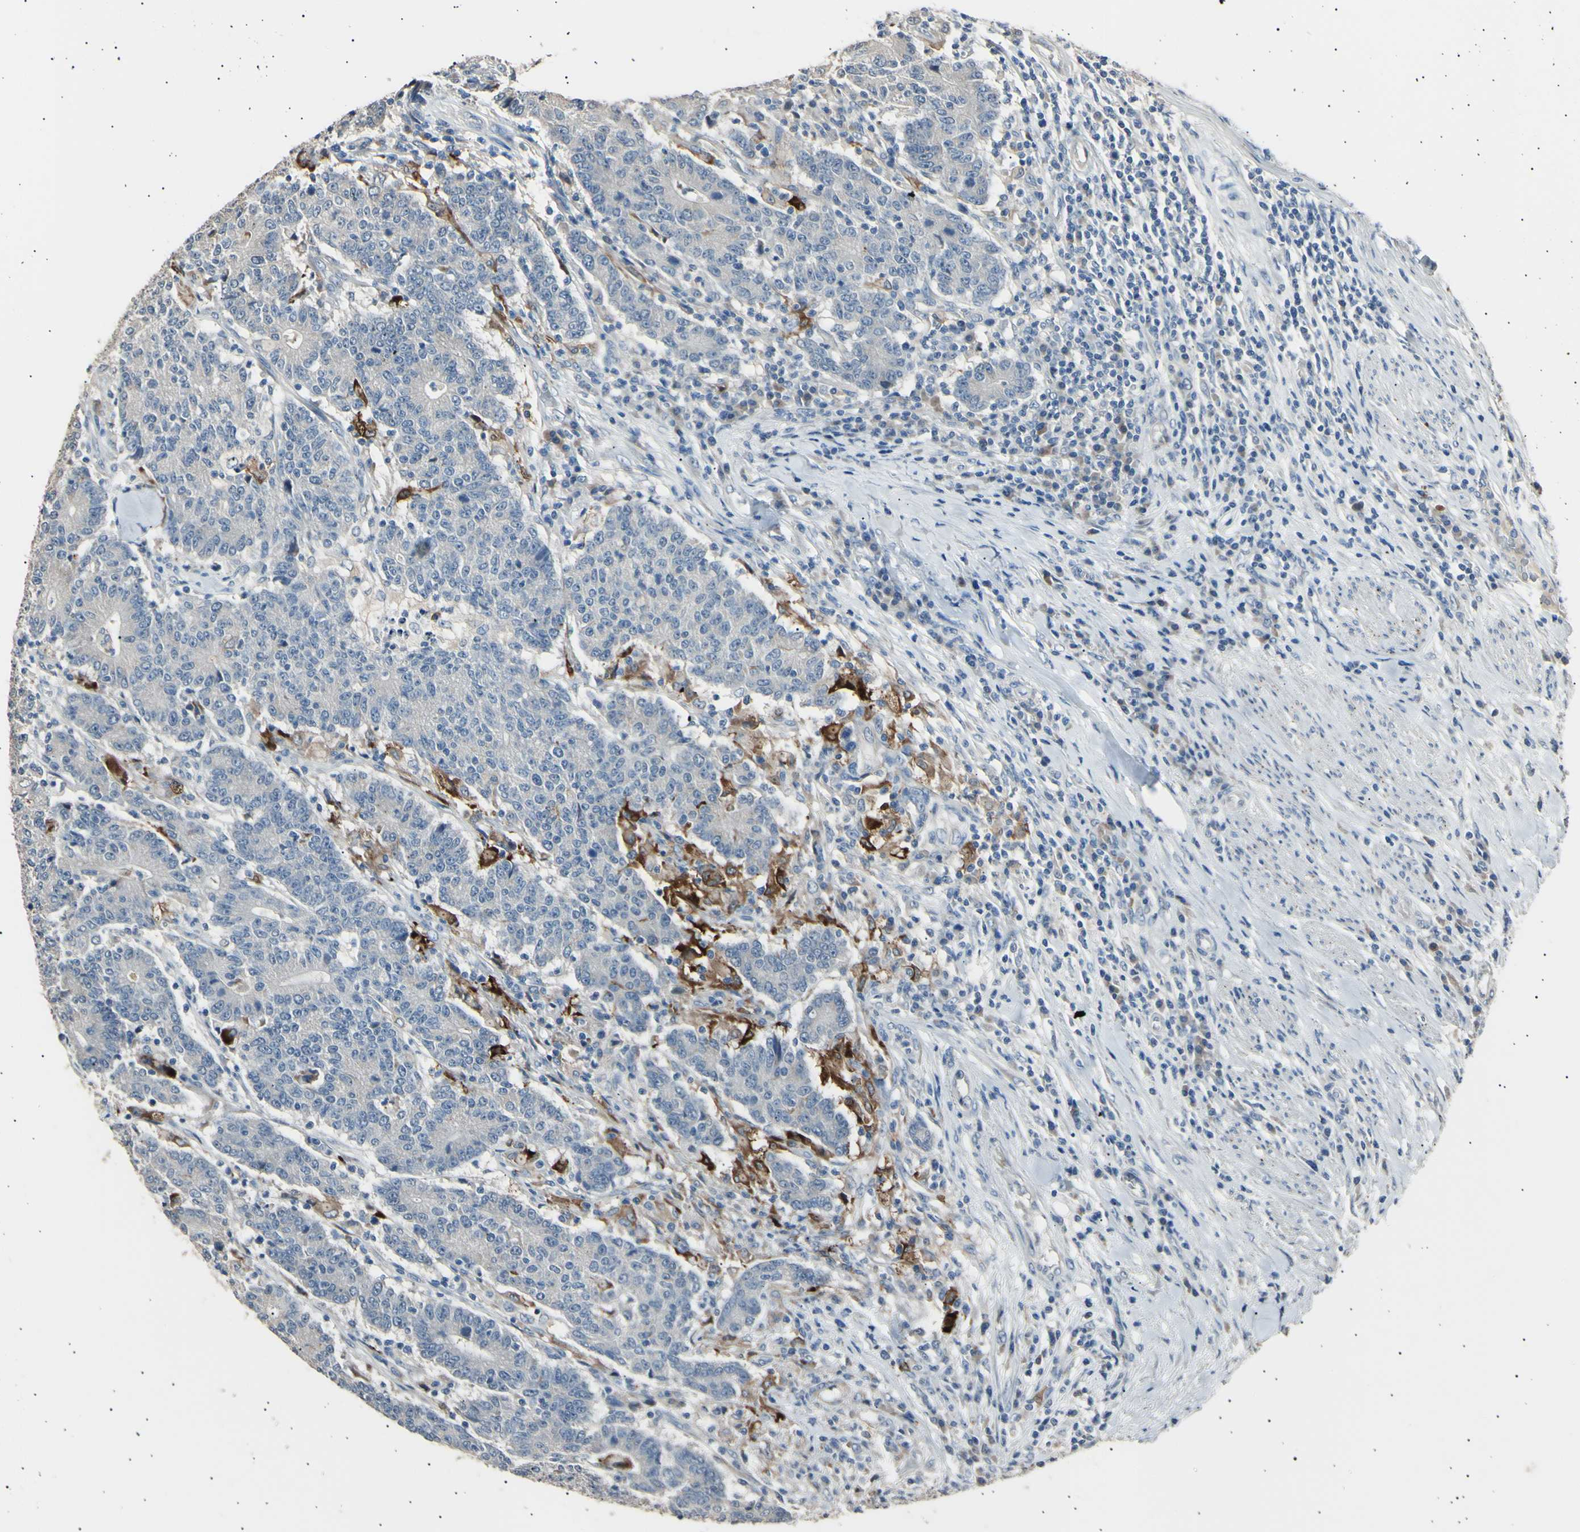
{"staining": {"intensity": "negative", "quantity": "none", "location": "none"}, "tissue": "colorectal cancer", "cell_type": "Tumor cells", "image_type": "cancer", "snomed": [{"axis": "morphology", "description": "Normal tissue, NOS"}, {"axis": "morphology", "description": "Adenocarcinoma, NOS"}, {"axis": "topography", "description": "Colon"}], "caption": "Immunohistochemistry of human colorectal cancer displays no positivity in tumor cells. (IHC, brightfield microscopy, high magnification).", "gene": "LDLR", "patient": {"sex": "female", "age": 75}}